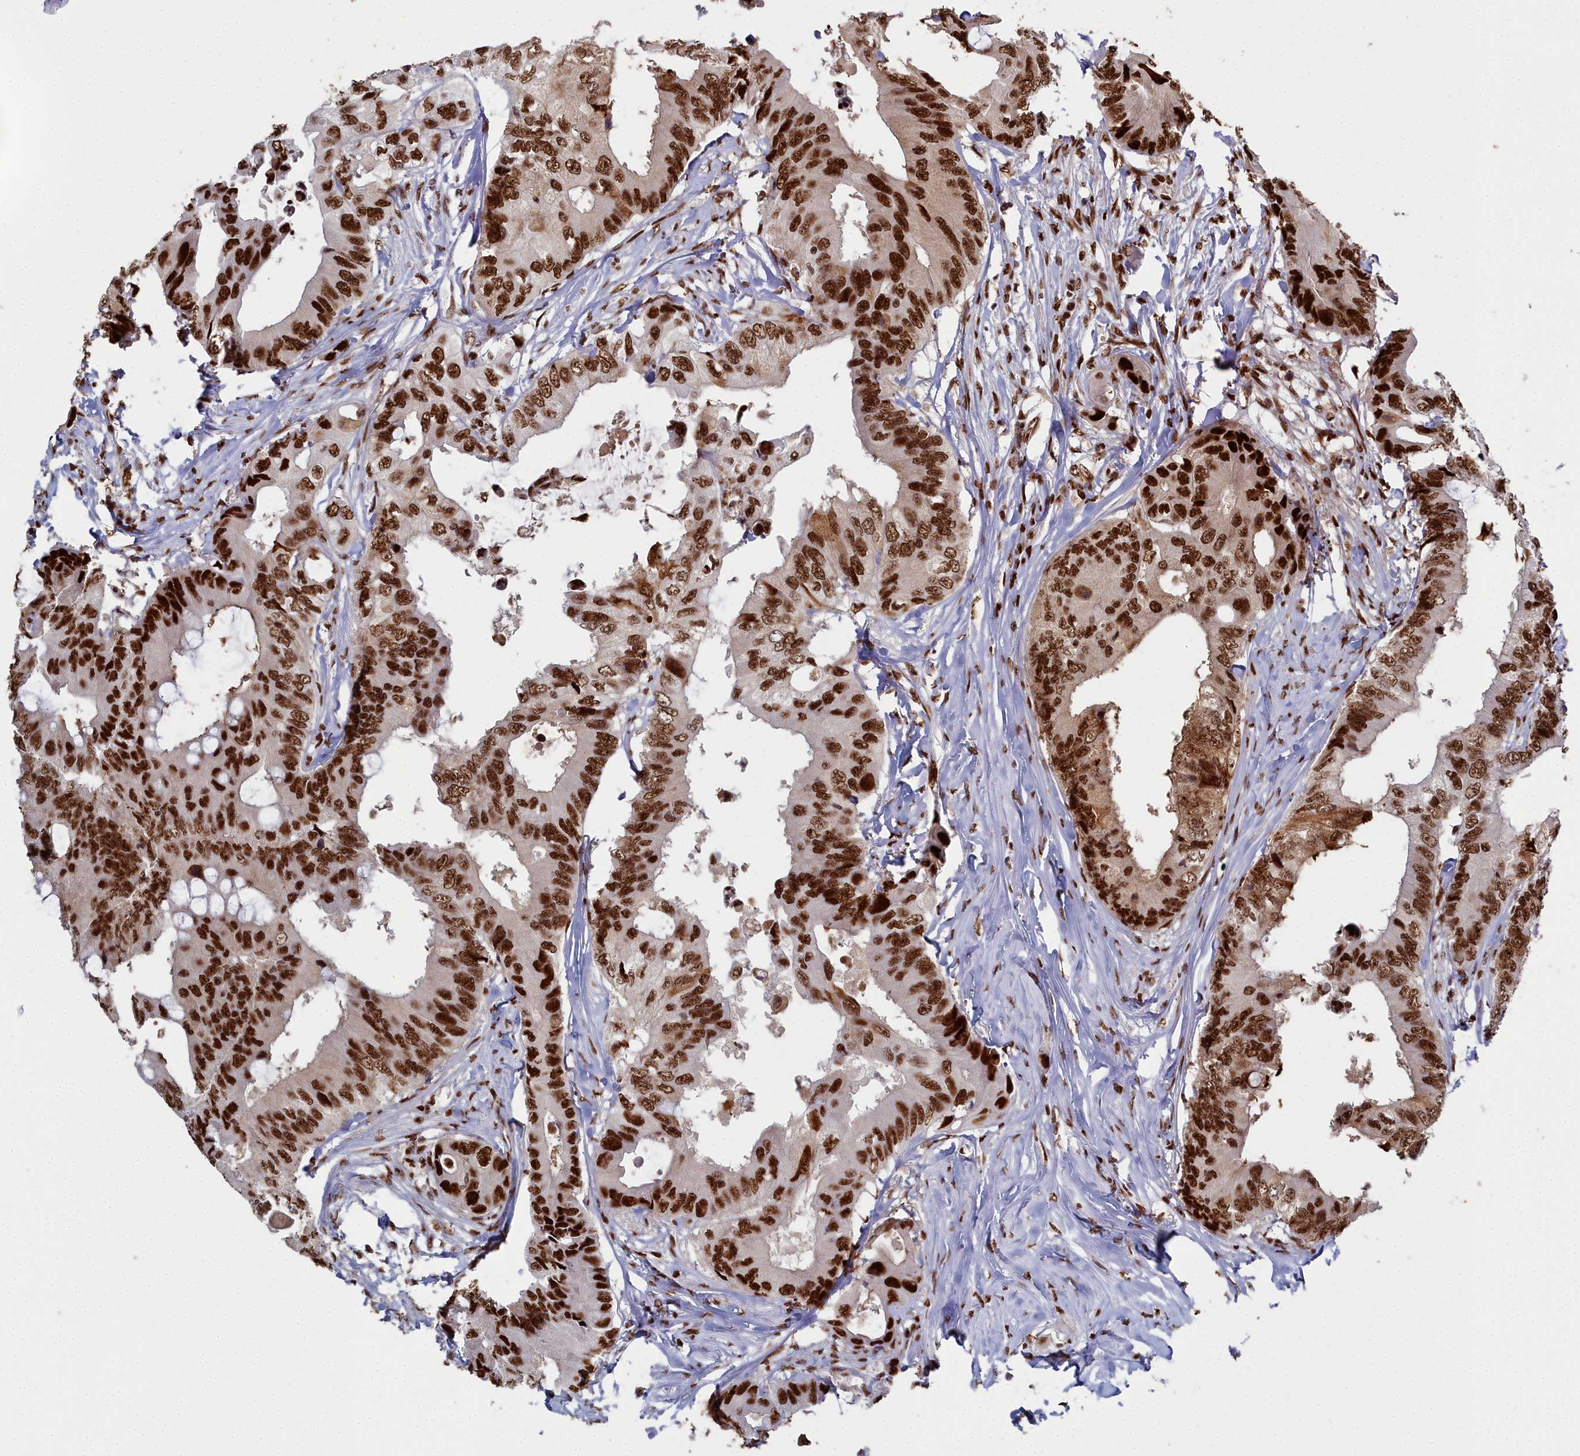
{"staining": {"intensity": "strong", "quantity": ">75%", "location": "nuclear"}, "tissue": "colorectal cancer", "cell_type": "Tumor cells", "image_type": "cancer", "snomed": [{"axis": "morphology", "description": "Adenocarcinoma, NOS"}, {"axis": "topography", "description": "Colon"}], "caption": "Protein expression analysis of human colorectal adenocarcinoma reveals strong nuclear staining in about >75% of tumor cells. The staining was performed using DAB (3,3'-diaminobenzidine), with brown indicating positive protein expression. Nuclei are stained blue with hematoxylin.", "gene": "SF3B3", "patient": {"sex": "male", "age": 71}}